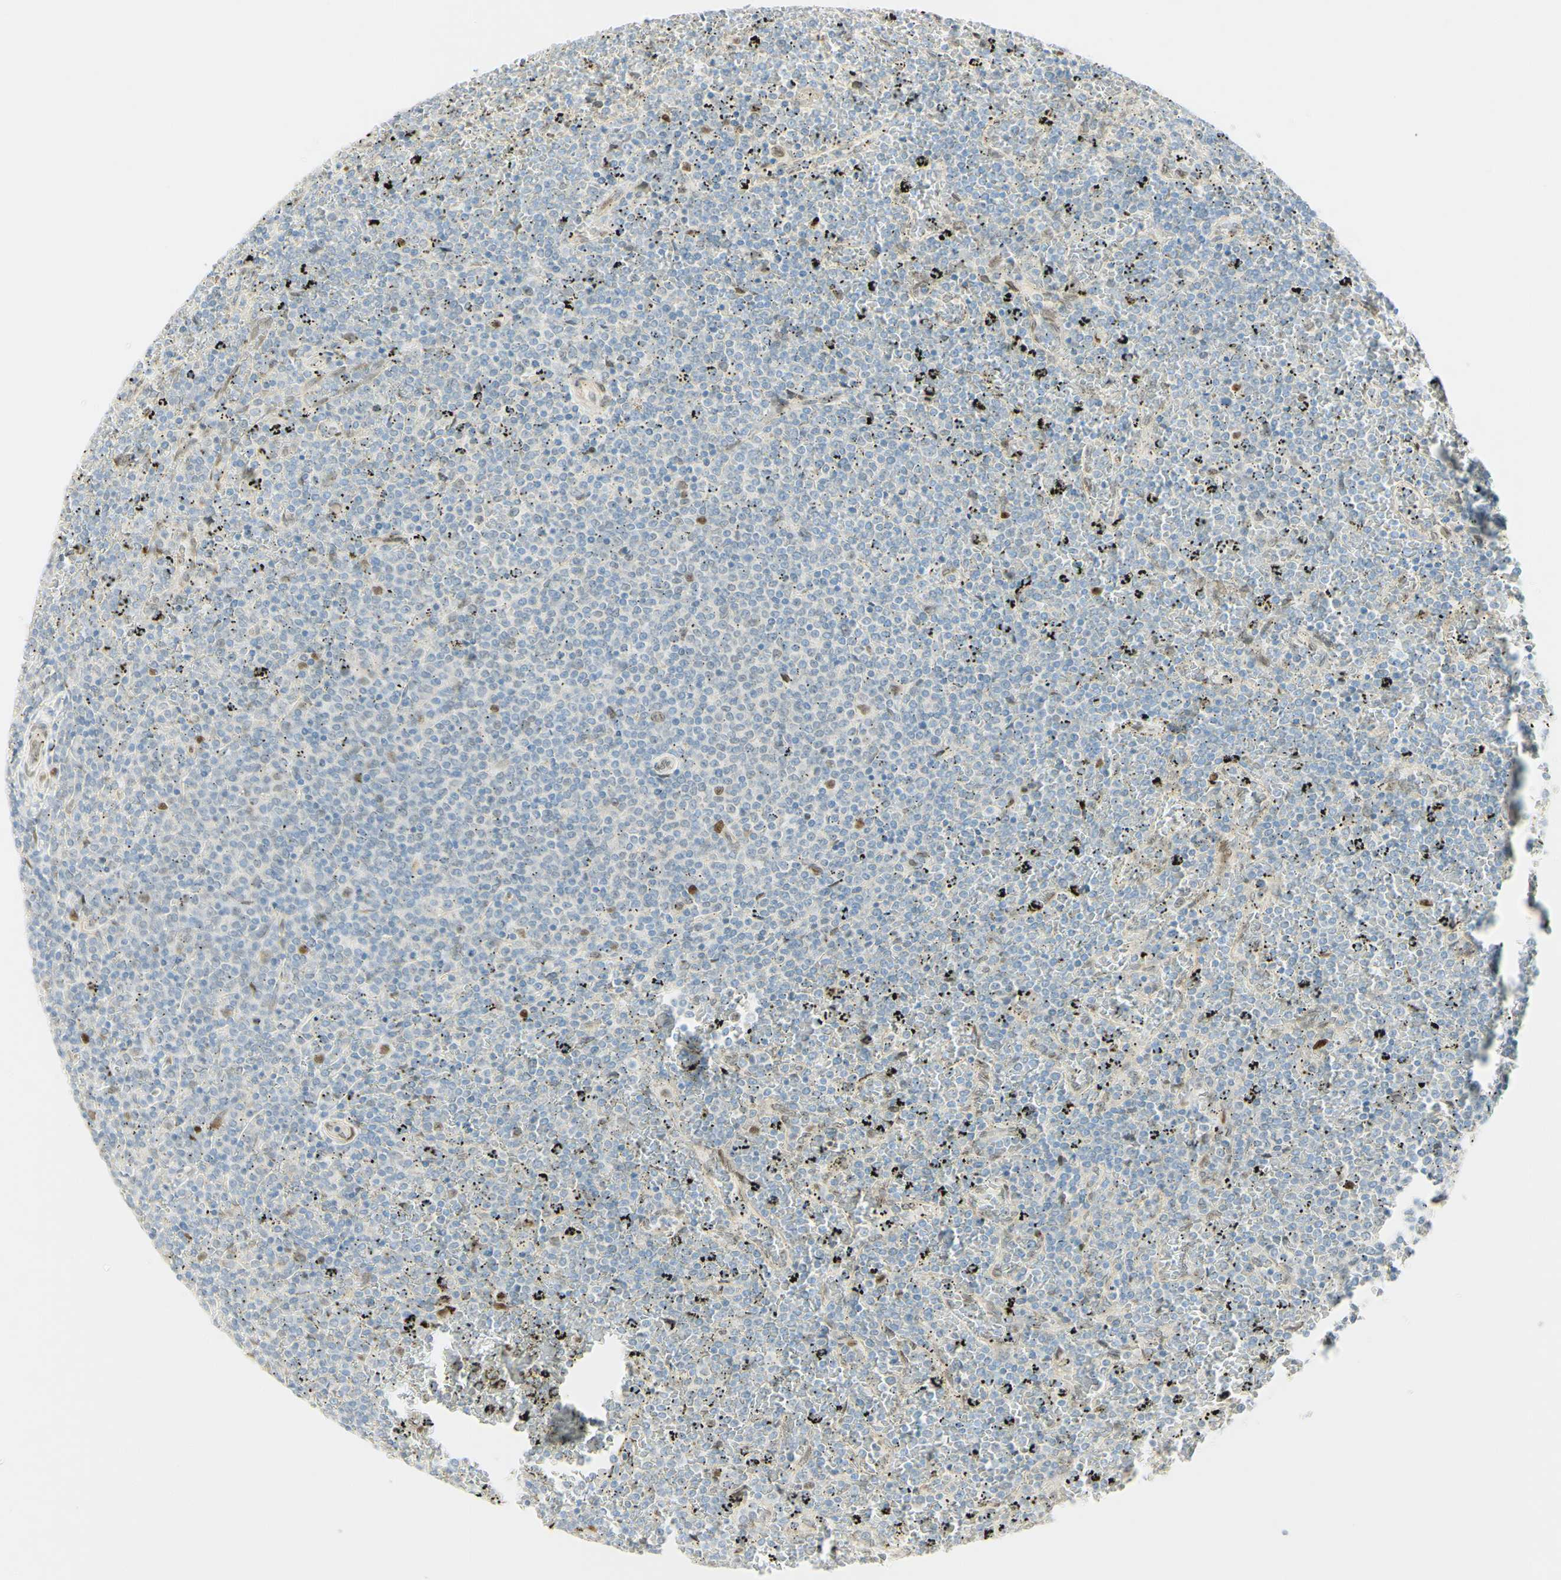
{"staining": {"intensity": "moderate", "quantity": "<25%", "location": "nuclear"}, "tissue": "lymphoma", "cell_type": "Tumor cells", "image_type": "cancer", "snomed": [{"axis": "morphology", "description": "Malignant lymphoma, non-Hodgkin's type, Low grade"}, {"axis": "topography", "description": "Spleen"}], "caption": "A micrograph of lymphoma stained for a protein displays moderate nuclear brown staining in tumor cells. The staining was performed using DAB, with brown indicating positive protein expression. Nuclei are stained blue with hematoxylin.", "gene": "E2F1", "patient": {"sex": "female", "age": 77}}